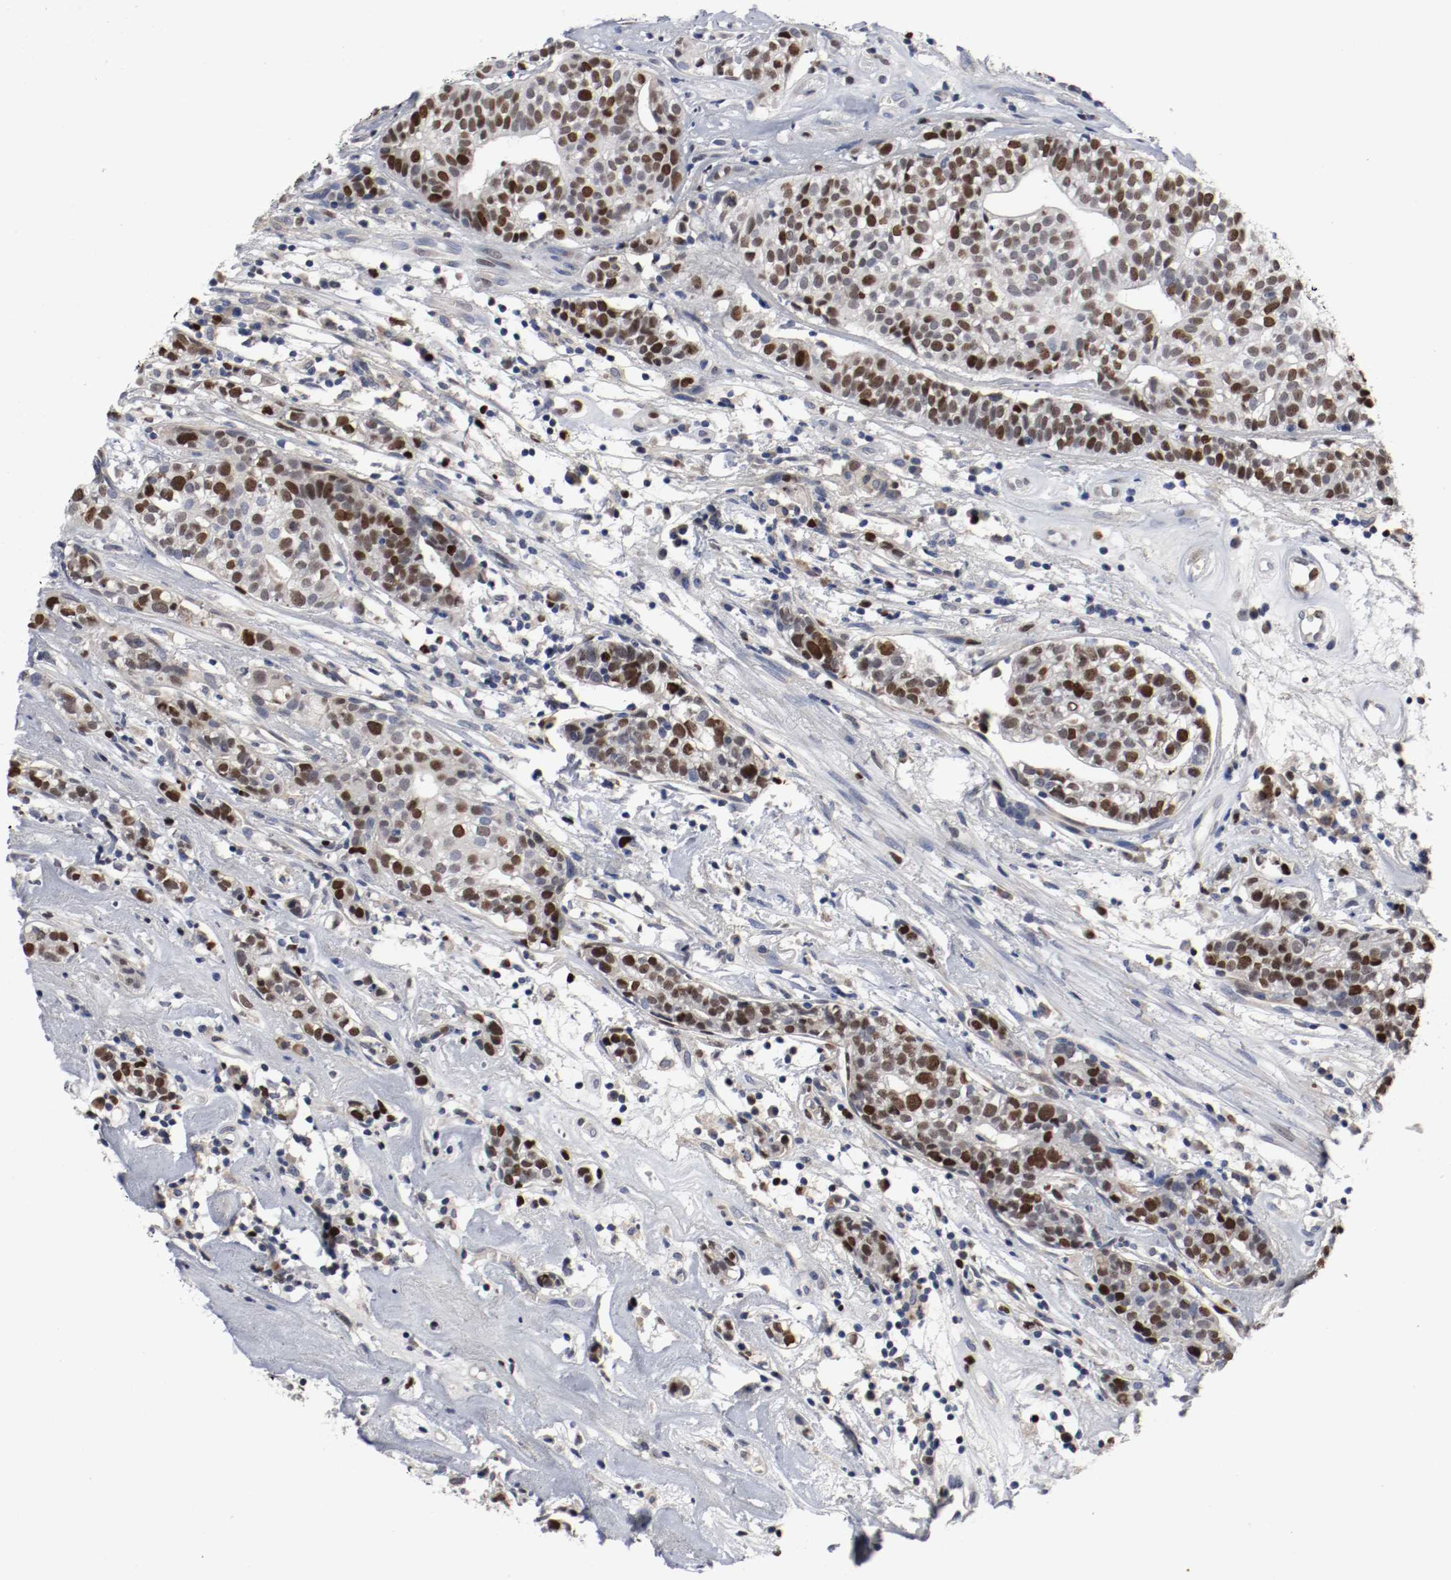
{"staining": {"intensity": "strong", "quantity": "25%-75%", "location": "nuclear"}, "tissue": "head and neck cancer", "cell_type": "Tumor cells", "image_type": "cancer", "snomed": [{"axis": "morphology", "description": "Adenocarcinoma, NOS"}, {"axis": "topography", "description": "Salivary gland"}, {"axis": "topography", "description": "Head-Neck"}], "caption": "The image demonstrates immunohistochemical staining of head and neck cancer. There is strong nuclear positivity is appreciated in about 25%-75% of tumor cells.", "gene": "MCM6", "patient": {"sex": "female", "age": 65}}